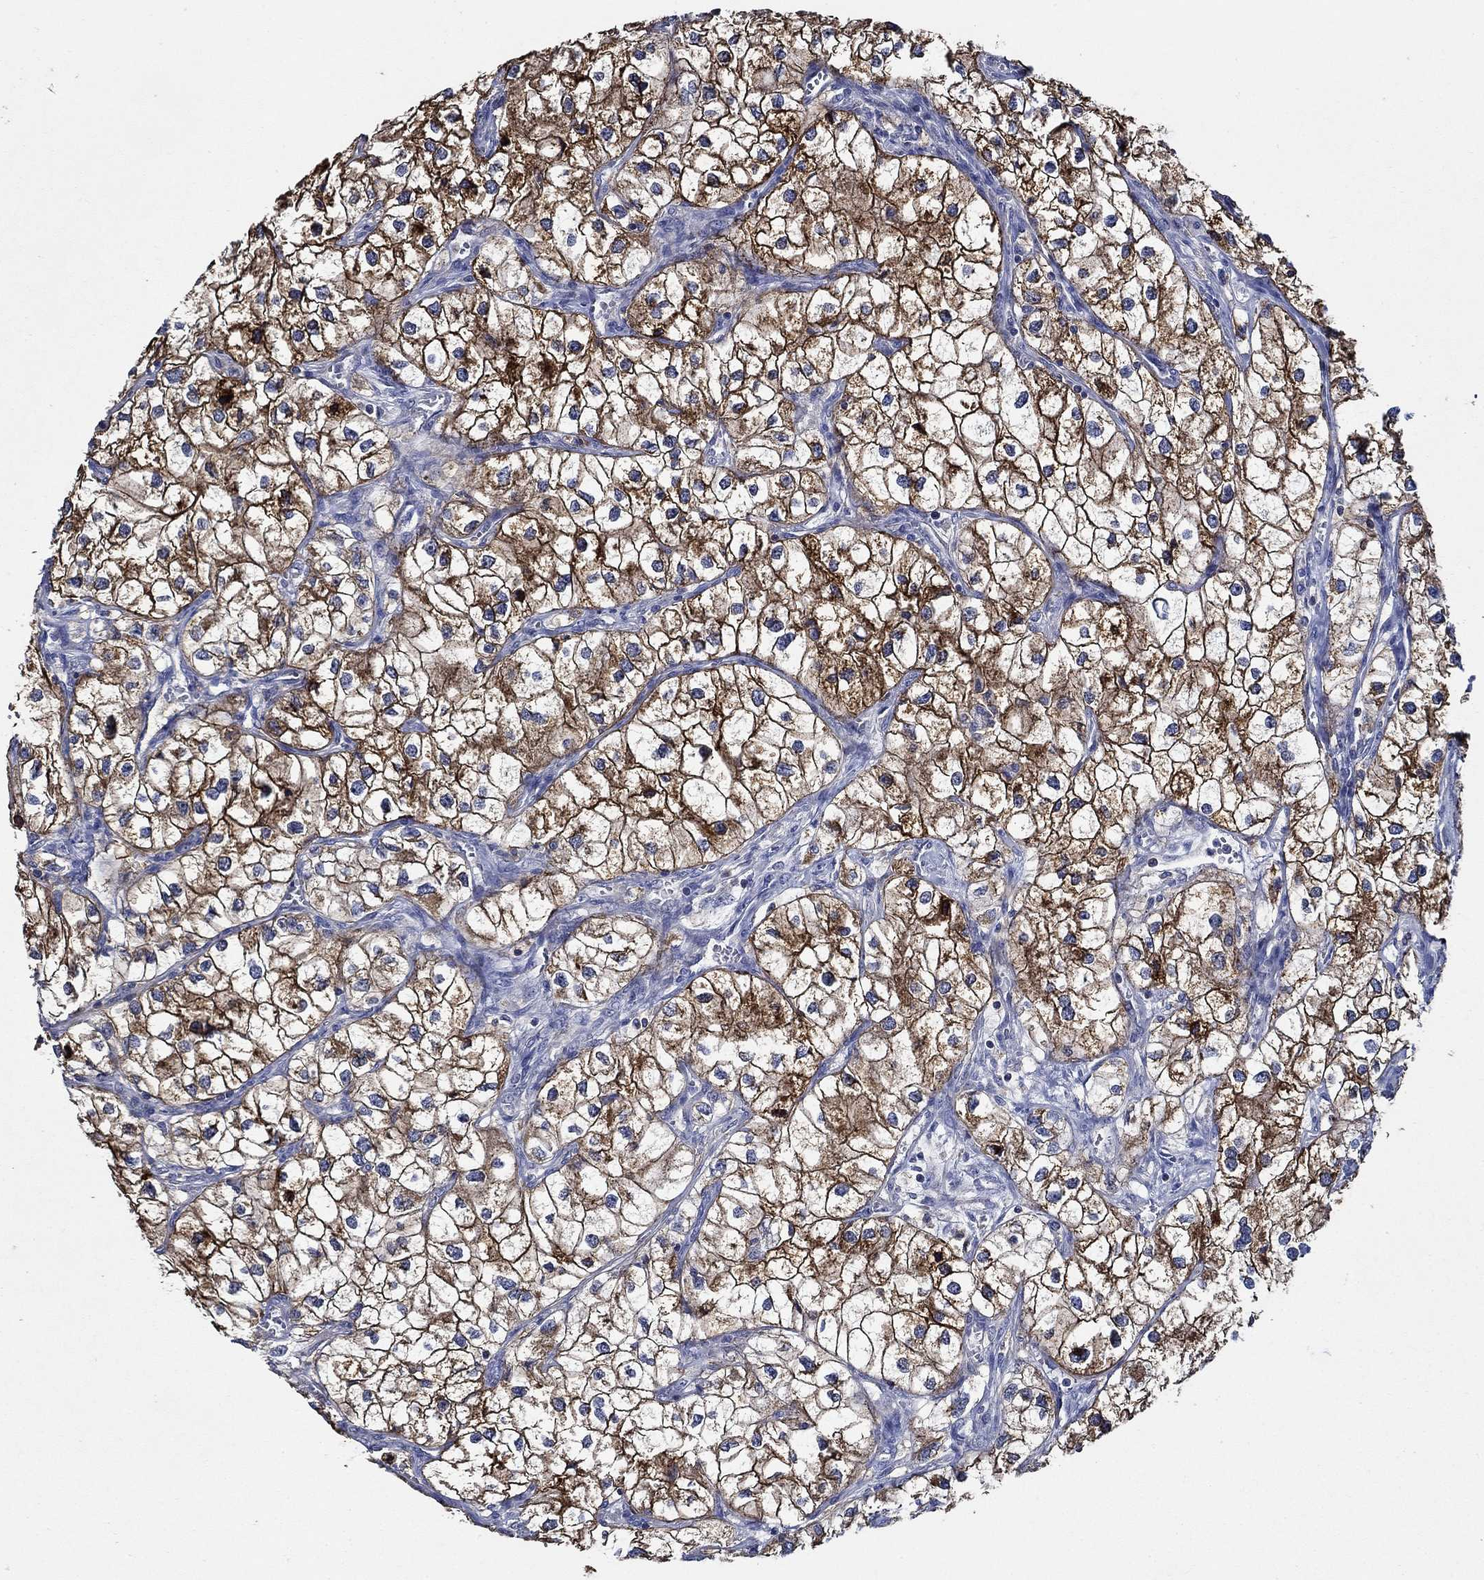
{"staining": {"intensity": "strong", "quantity": ">75%", "location": "cytoplasmic/membranous"}, "tissue": "renal cancer", "cell_type": "Tumor cells", "image_type": "cancer", "snomed": [{"axis": "morphology", "description": "Adenocarcinoma, NOS"}, {"axis": "topography", "description": "Kidney"}], "caption": "Renal adenocarcinoma stained with a brown dye shows strong cytoplasmic/membranous positive positivity in approximately >75% of tumor cells.", "gene": "WDR53", "patient": {"sex": "male", "age": 59}}